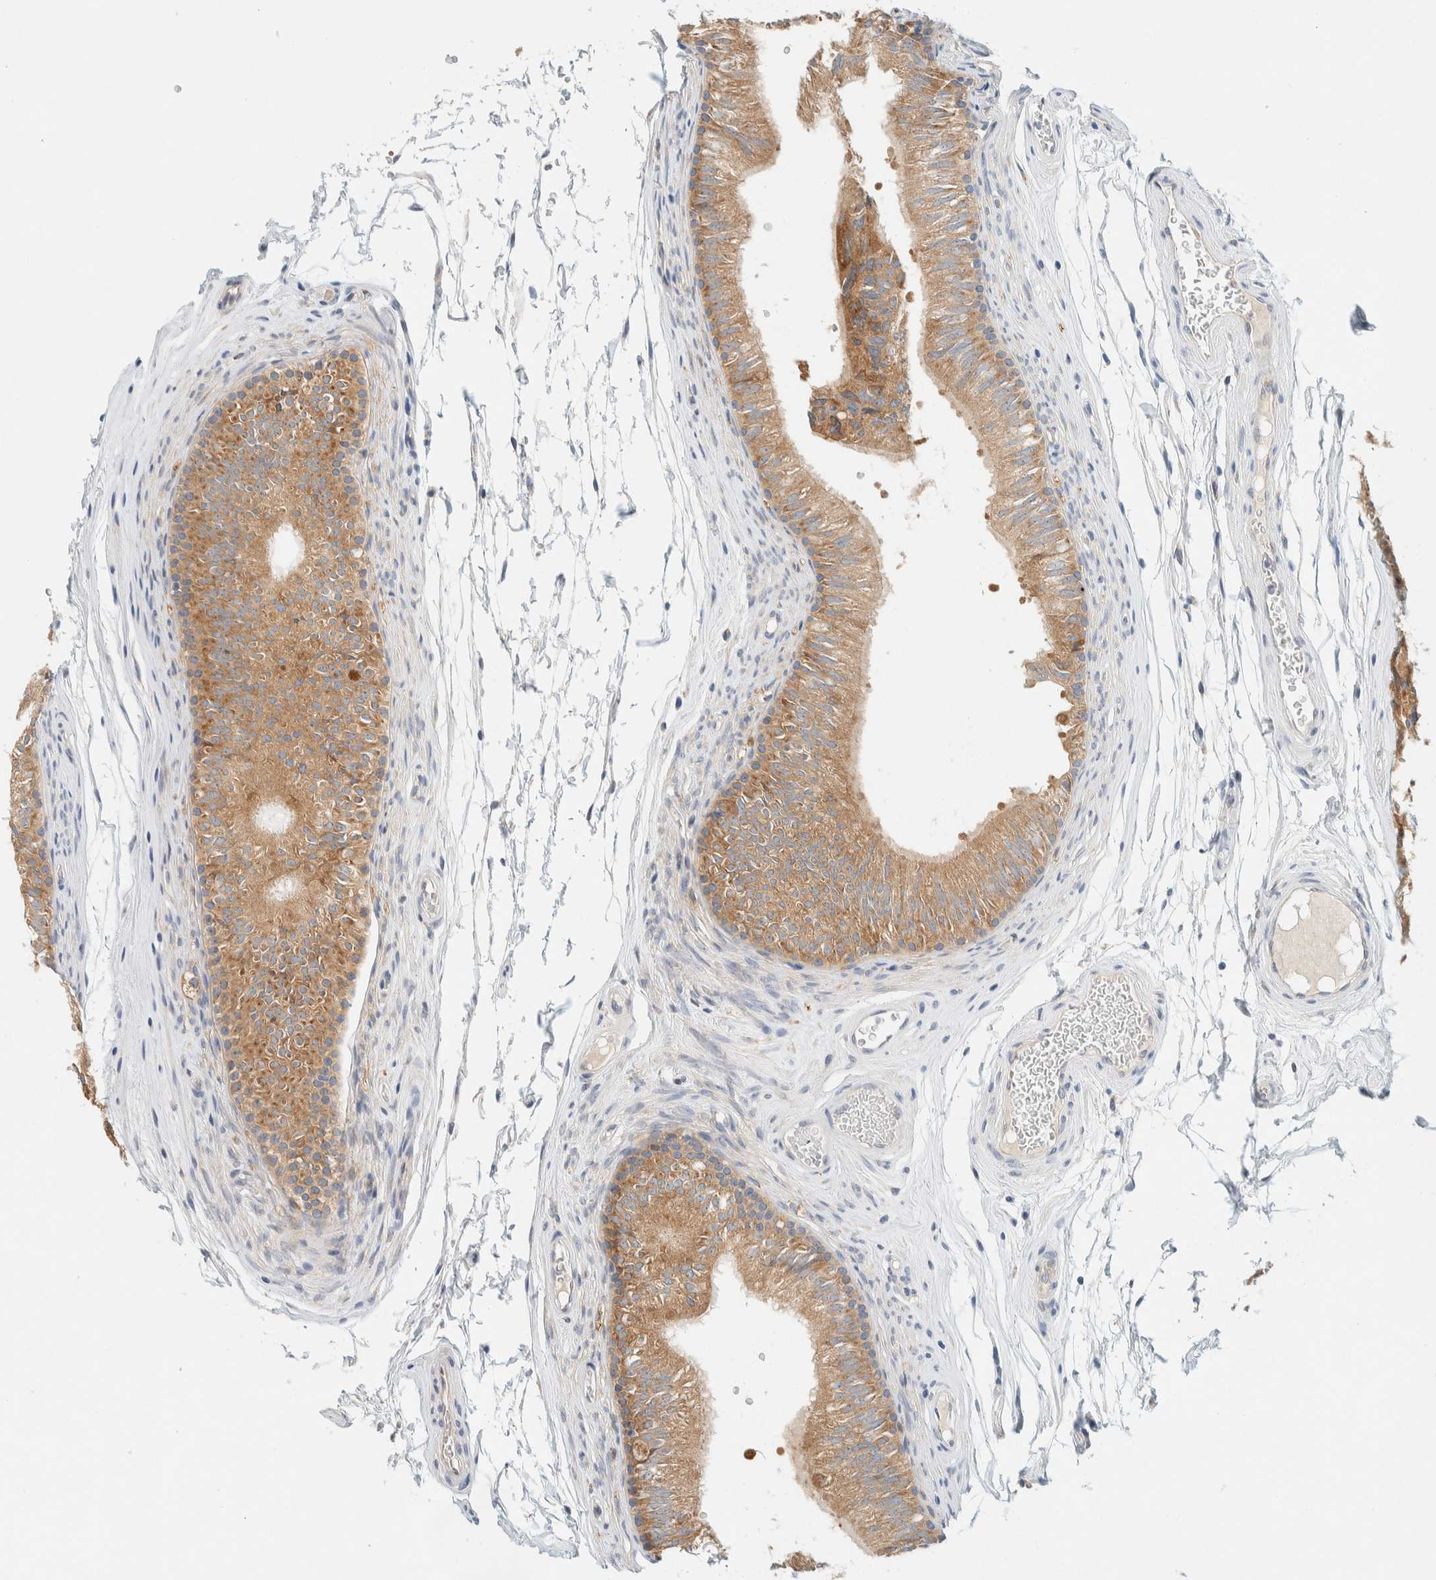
{"staining": {"intensity": "moderate", "quantity": "25%-75%", "location": "cytoplasmic/membranous"}, "tissue": "epididymis", "cell_type": "Glandular cells", "image_type": "normal", "snomed": [{"axis": "morphology", "description": "Normal tissue, NOS"}, {"axis": "topography", "description": "Epididymis"}], "caption": "Immunohistochemistry image of benign epididymis: epididymis stained using IHC demonstrates medium levels of moderate protein expression localized specifically in the cytoplasmic/membranous of glandular cells, appearing as a cytoplasmic/membranous brown color.", "gene": "SUMF2", "patient": {"sex": "male", "age": 36}}